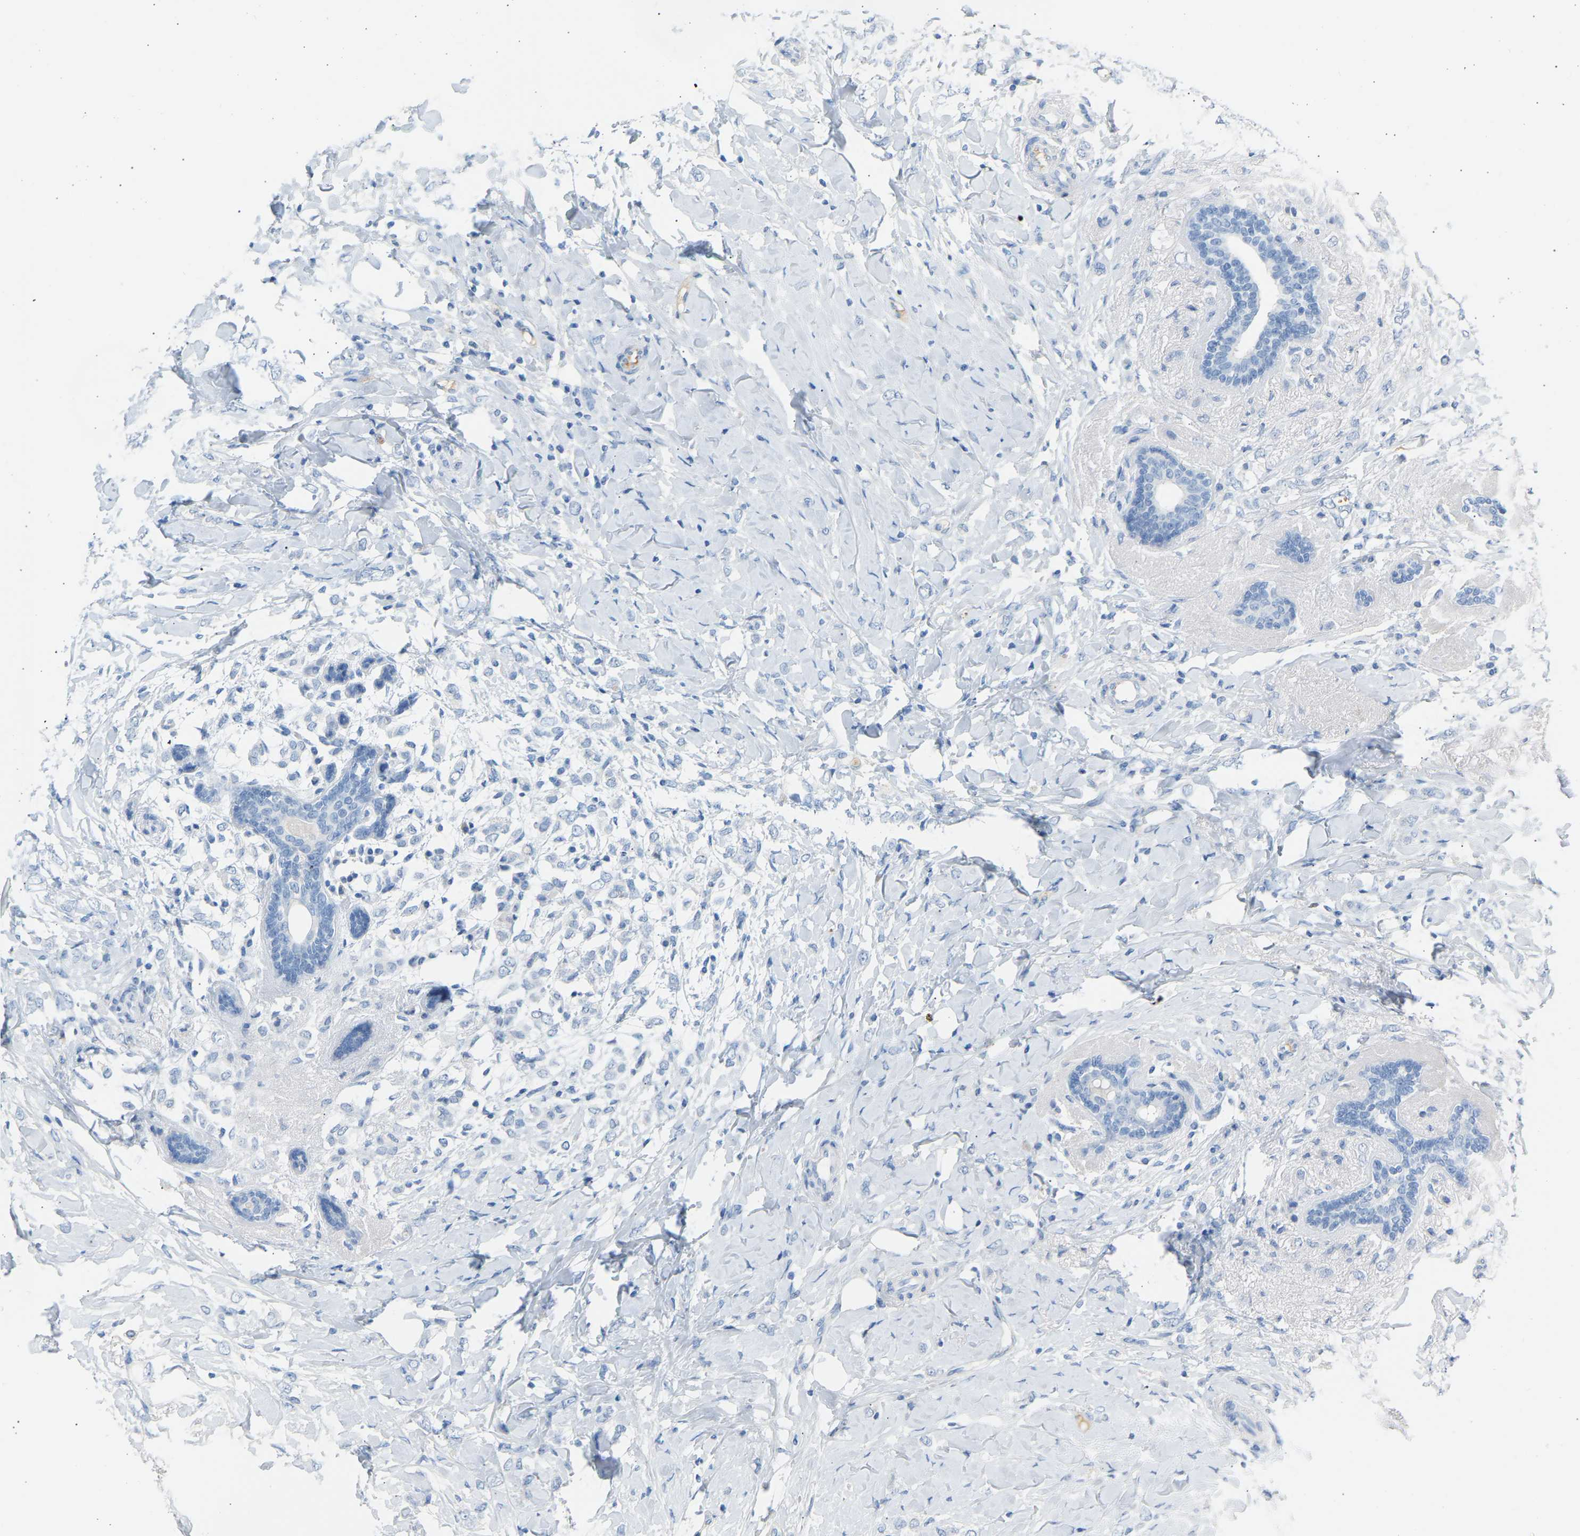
{"staining": {"intensity": "negative", "quantity": "none", "location": "none"}, "tissue": "breast cancer", "cell_type": "Tumor cells", "image_type": "cancer", "snomed": [{"axis": "morphology", "description": "Normal tissue, NOS"}, {"axis": "morphology", "description": "Lobular carcinoma"}, {"axis": "topography", "description": "Breast"}], "caption": "An immunohistochemistry histopathology image of breast lobular carcinoma is shown. There is no staining in tumor cells of breast lobular carcinoma. Nuclei are stained in blue.", "gene": "GNAS", "patient": {"sex": "female", "age": 47}}